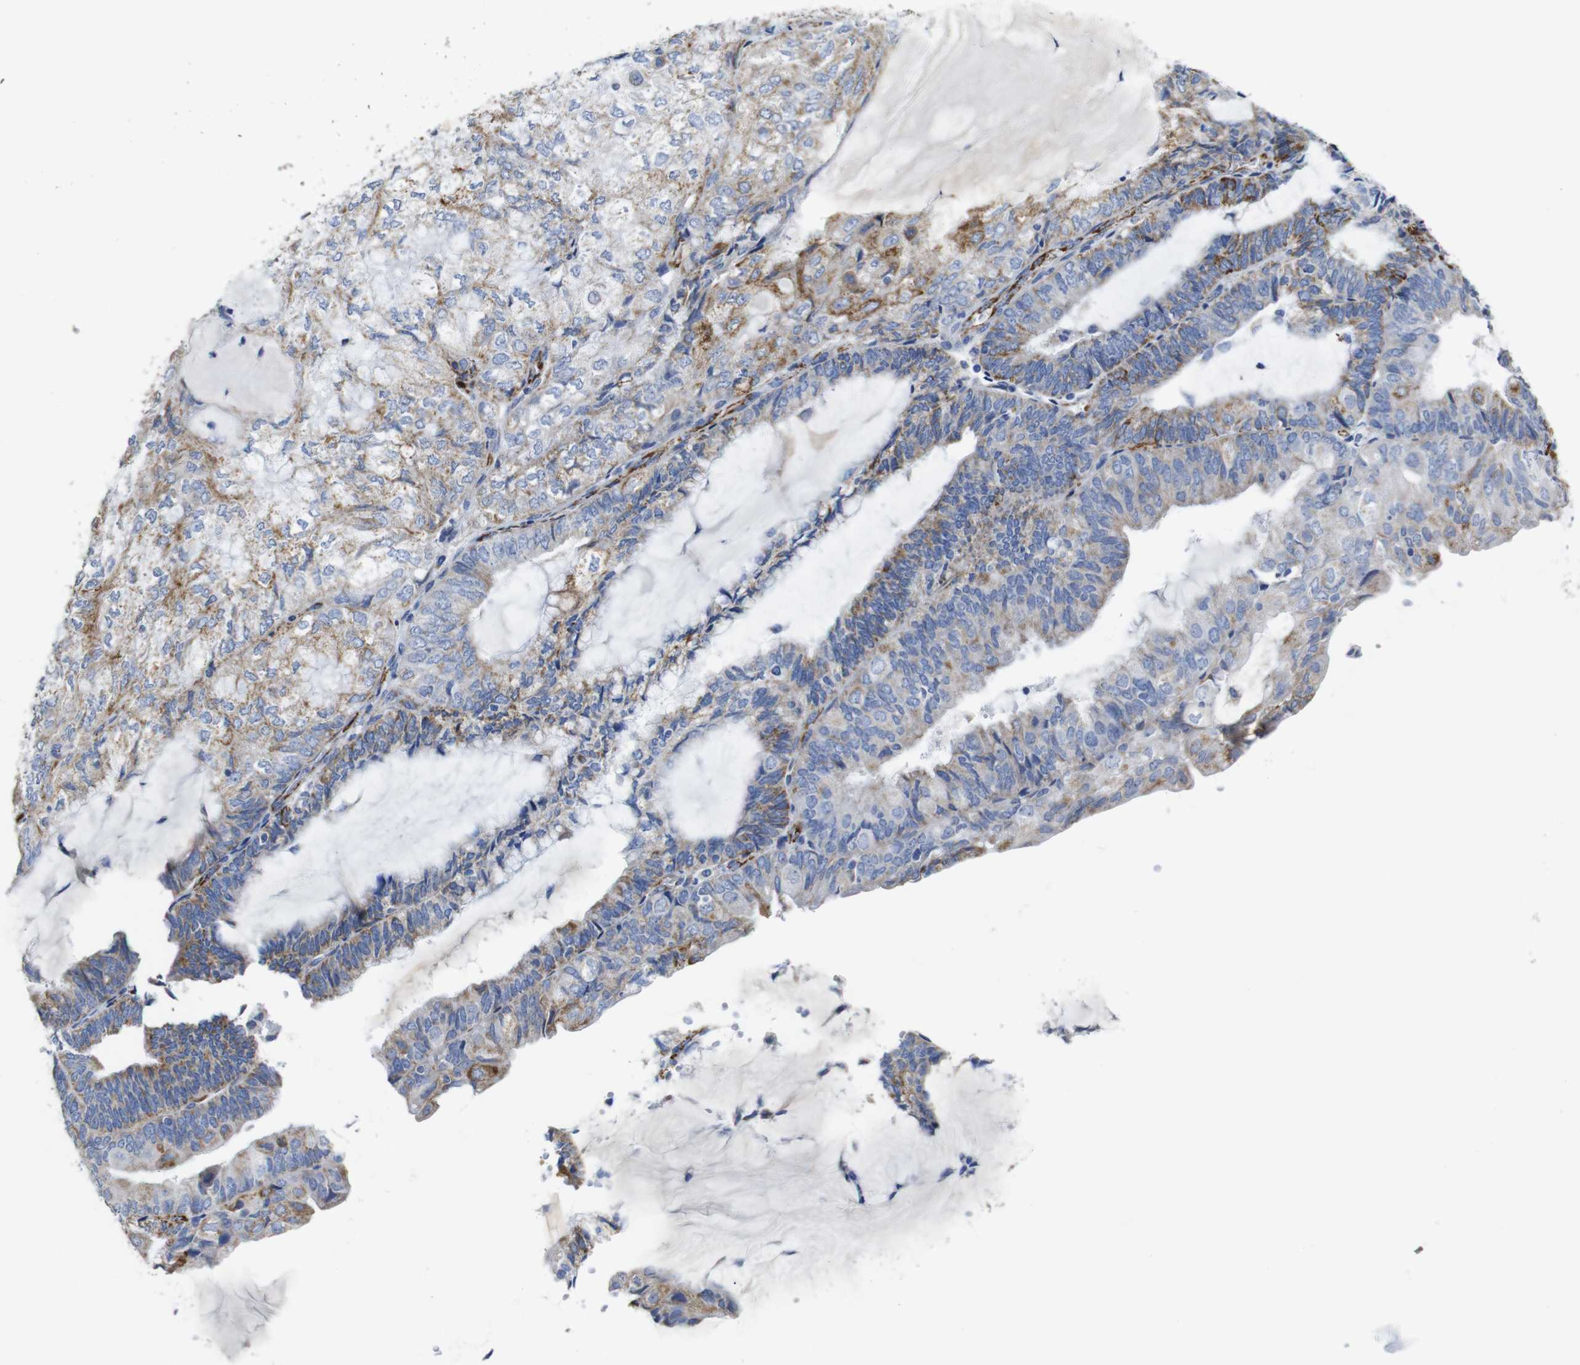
{"staining": {"intensity": "moderate", "quantity": "25%-75%", "location": "cytoplasmic/membranous"}, "tissue": "endometrial cancer", "cell_type": "Tumor cells", "image_type": "cancer", "snomed": [{"axis": "morphology", "description": "Adenocarcinoma, NOS"}, {"axis": "topography", "description": "Endometrium"}], "caption": "Brown immunohistochemical staining in human endometrial cancer exhibits moderate cytoplasmic/membranous expression in about 25%-75% of tumor cells.", "gene": "MAOA", "patient": {"sex": "female", "age": 81}}